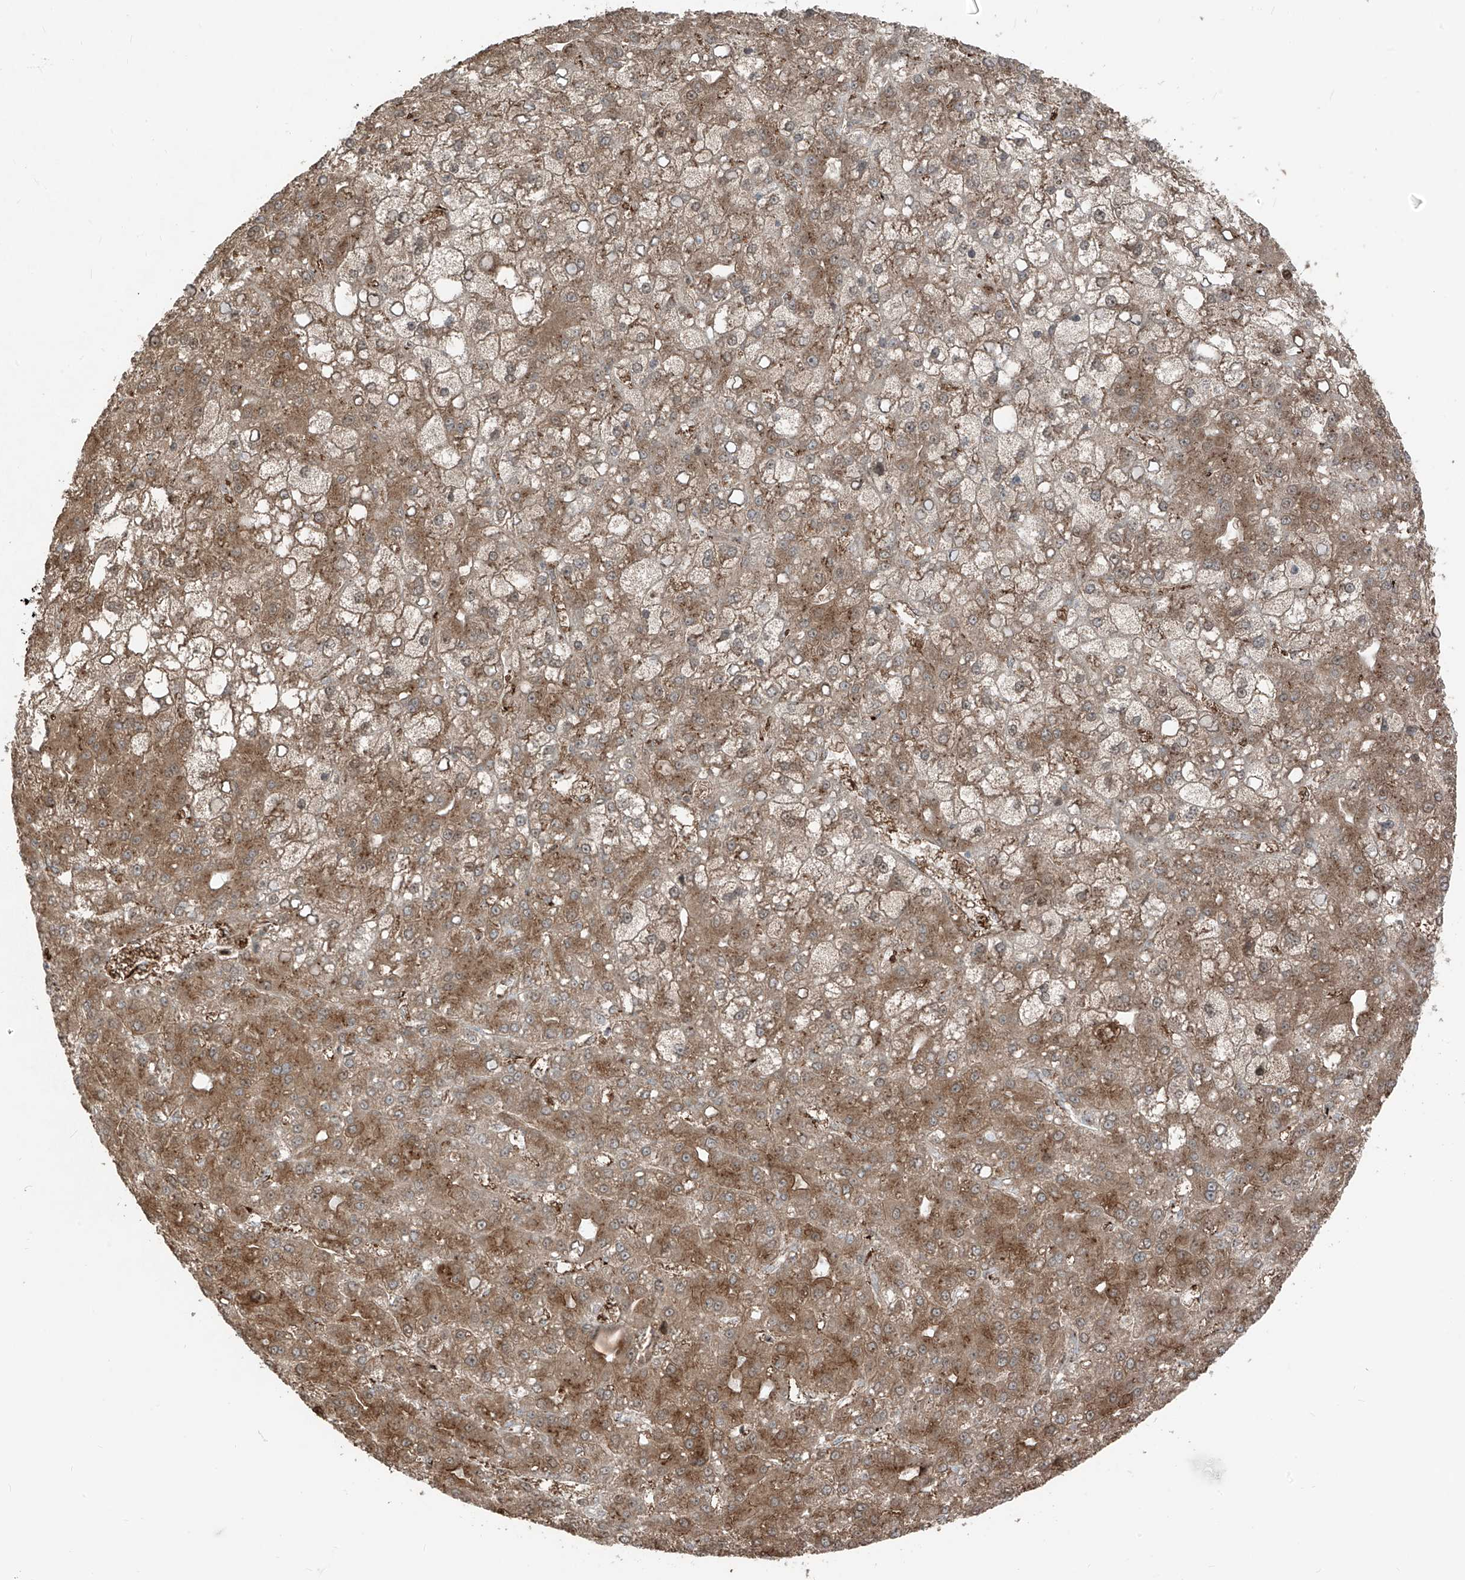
{"staining": {"intensity": "moderate", "quantity": ">75%", "location": "cytoplasmic/membranous"}, "tissue": "liver cancer", "cell_type": "Tumor cells", "image_type": "cancer", "snomed": [{"axis": "morphology", "description": "Carcinoma, Hepatocellular, NOS"}, {"axis": "topography", "description": "Liver"}], "caption": "Approximately >75% of tumor cells in liver hepatocellular carcinoma display moderate cytoplasmic/membranous protein staining as visualized by brown immunohistochemical staining.", "gene": "ERLEC1", "patient": {"sex": "male", "age": 67}}